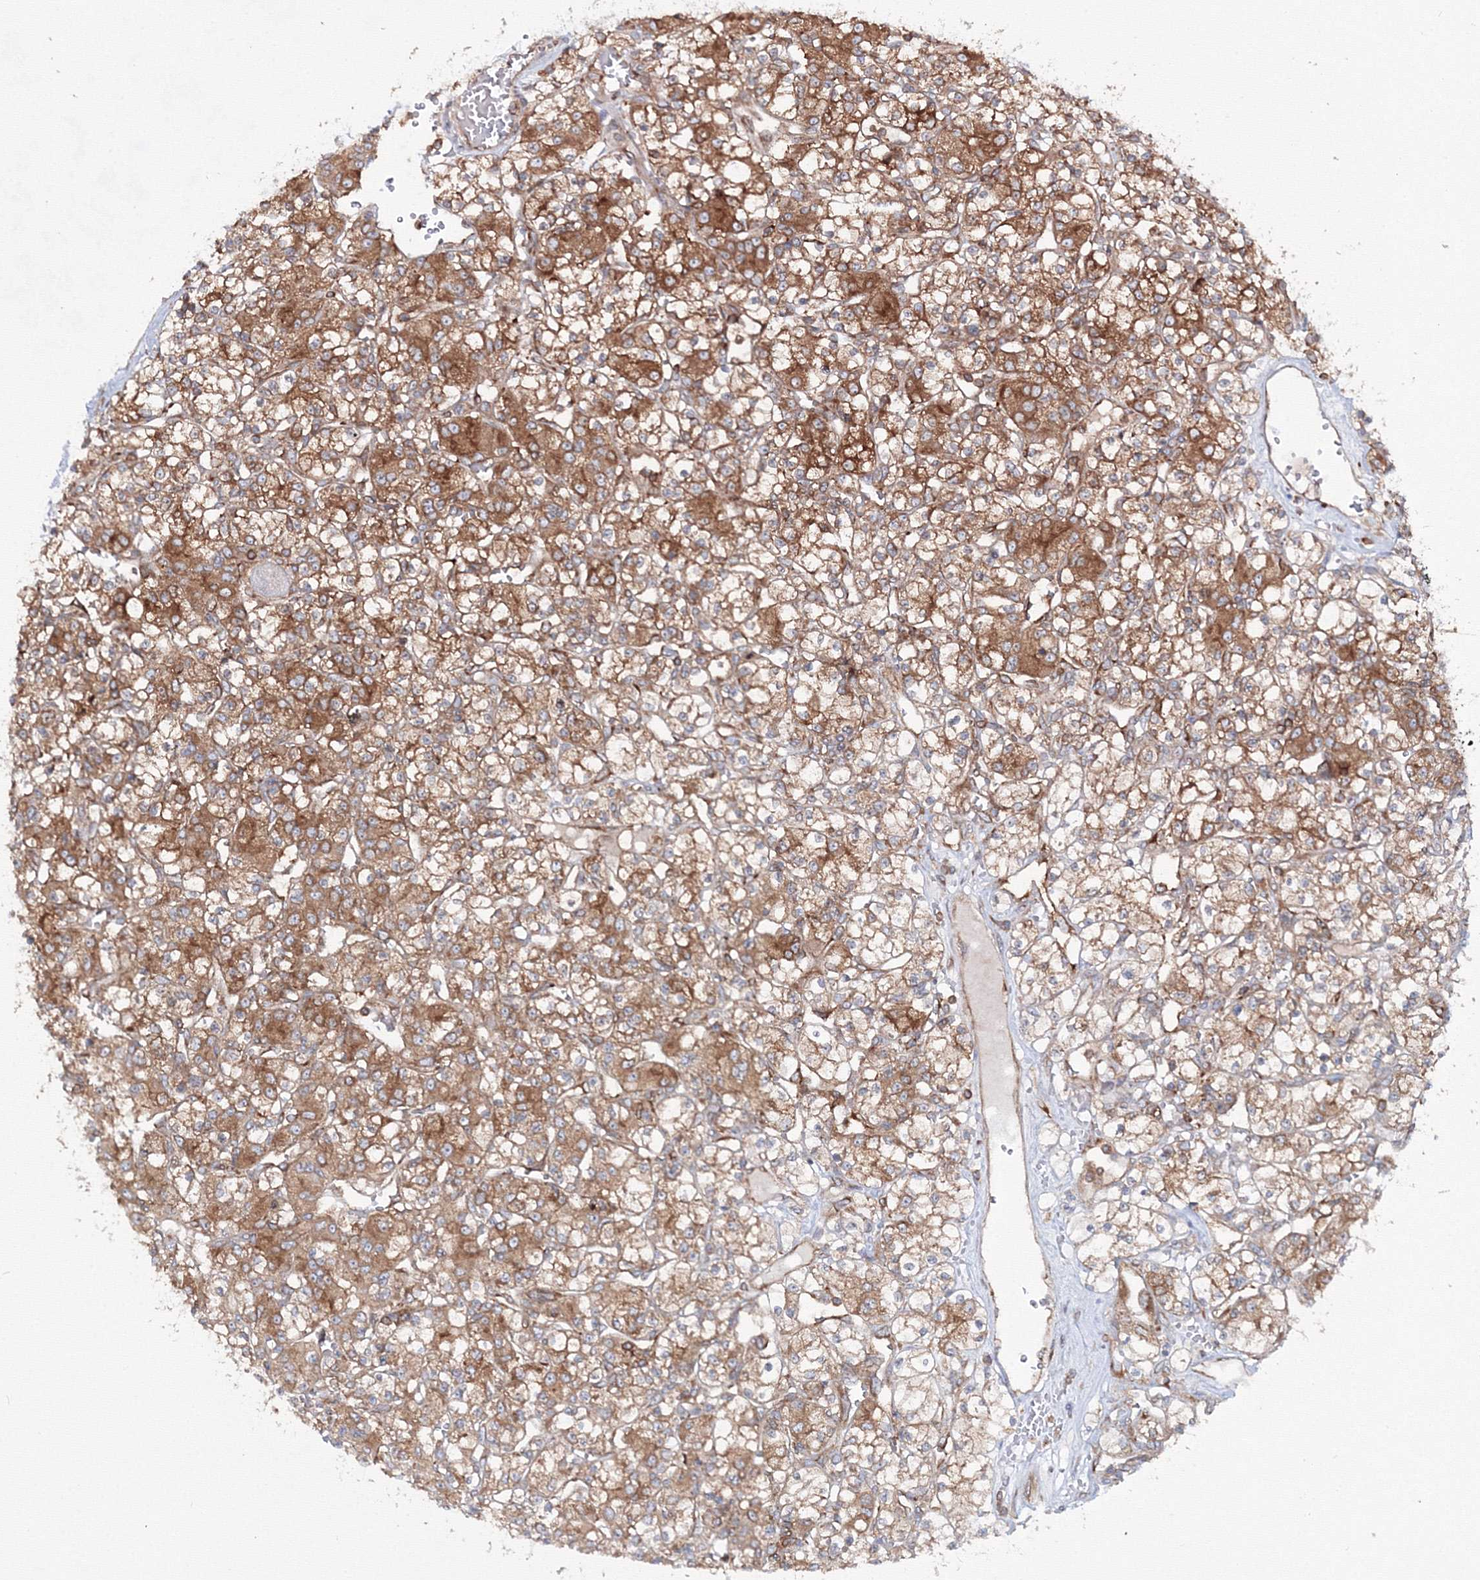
{"staining": {"intensity": "moderate", "quantity": ">75%", "location": "cytoplasmic/membranous"}, "tissue": "renal cancer", "cell_type": "Tumor cells", "image_type": "cancer", "snomed": [{"axis": "morphology", "description": "Adenocarcinoma, NOS"}, {"axis": "topography", "description": "Kidney"}], "caption": "Protein analysis of renal cancer tissue exhibits moderate cytoplasmic/membranous expression in approximately >75% of tumor cells.", "gene": "HARS1", "patient": {"sex": "female", "age": 59}}